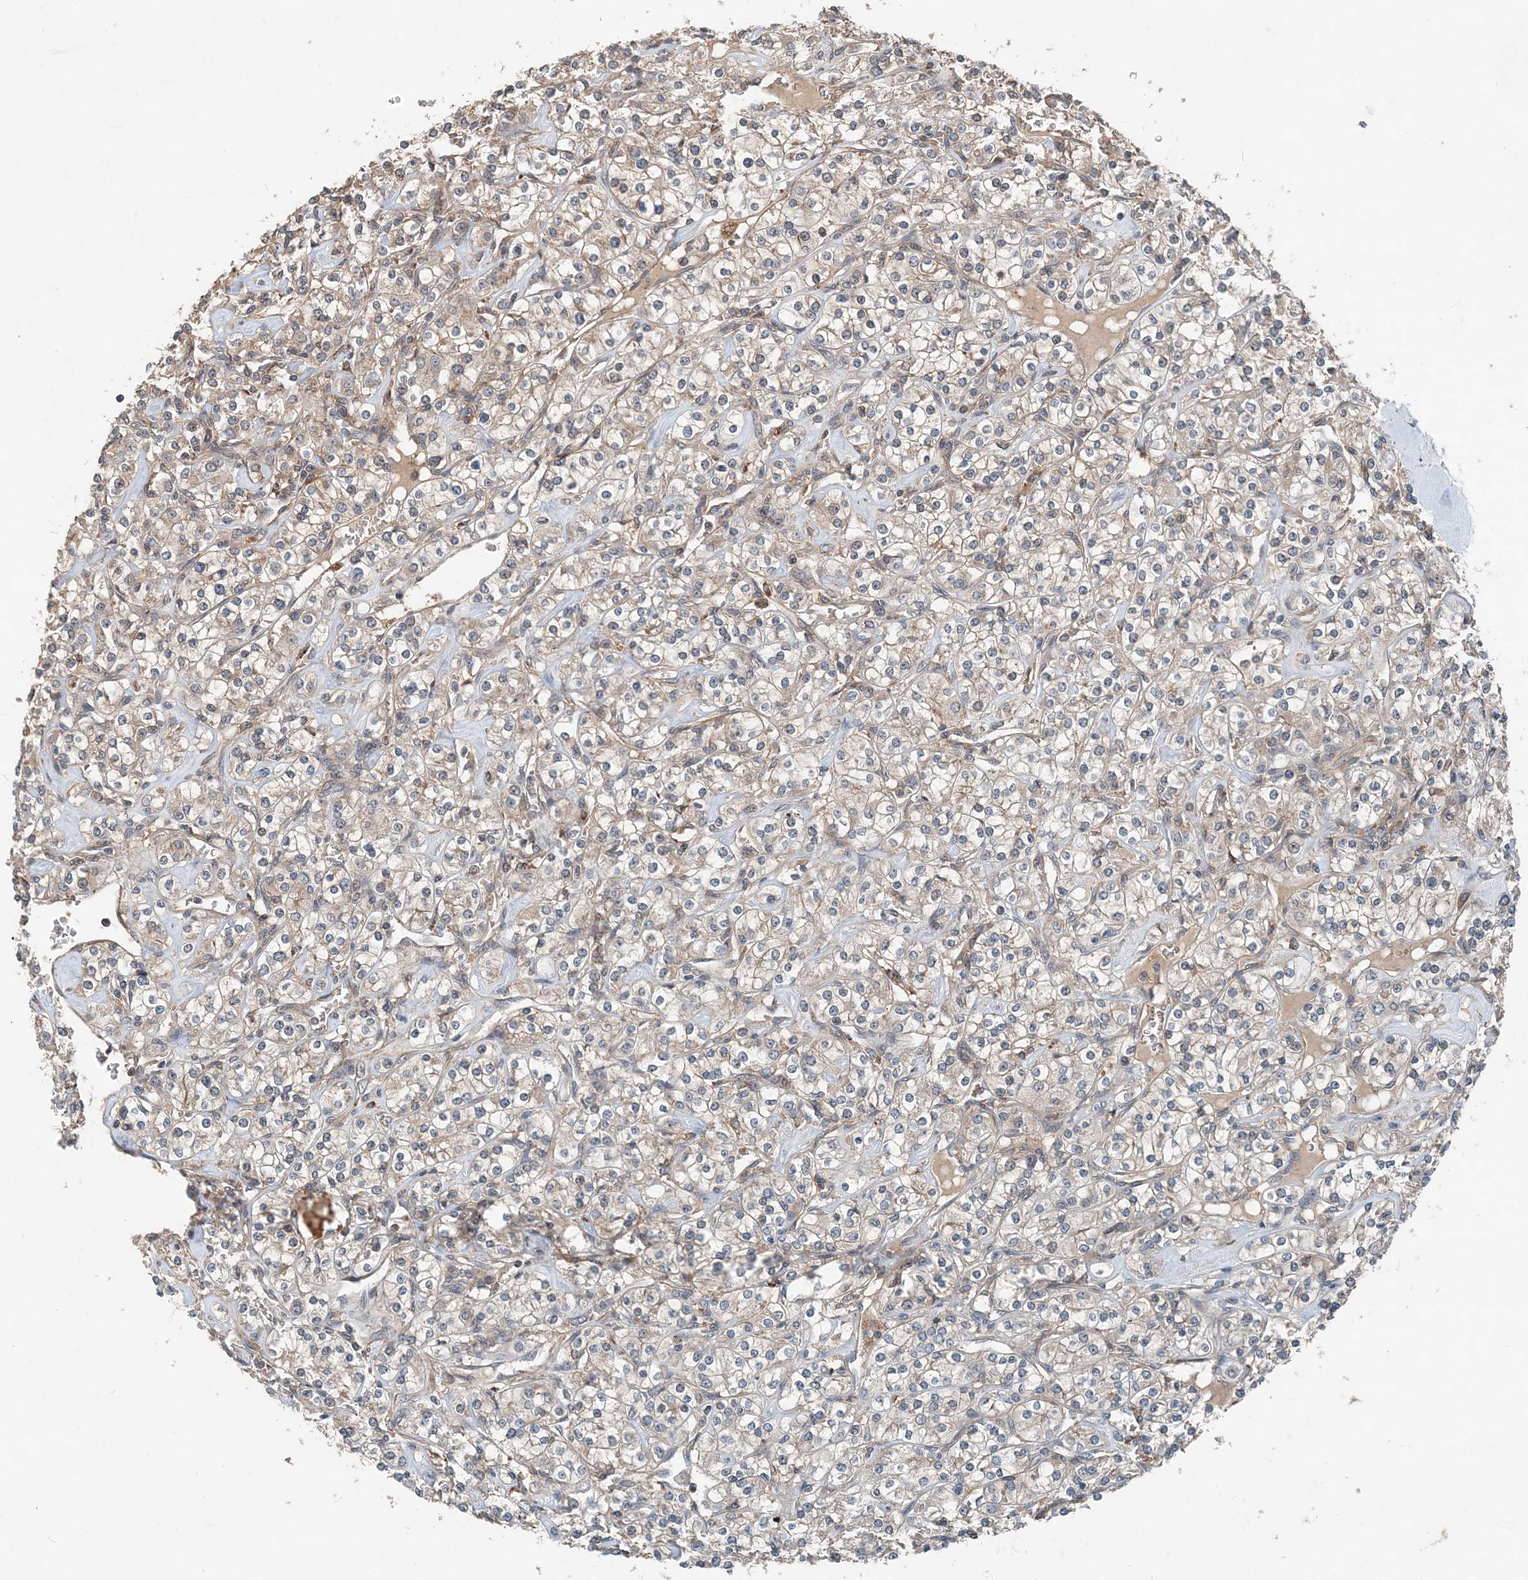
{"staining": {"intensity": "weak", "quantity": "25%-75%", "location": "cytoplasmic/membranous"}, "tissue": "renal cancer", "cell_type": "Tumor cells", "image_type": "cancer", "snomed": [{"axis": "morphology", "description": "Adenocarcinoma, NOS"}, {"axis": "topography", "description": "Kidney"}], "caption": "Renal adenocarcinoma was stained to show a protein in brown. There is low levels of weak cytoplasmic/membranous expression in about 25%-75% of tumor cells.", "gene": "SMPD3", "patient": {"sex": "male", "age": 77}}